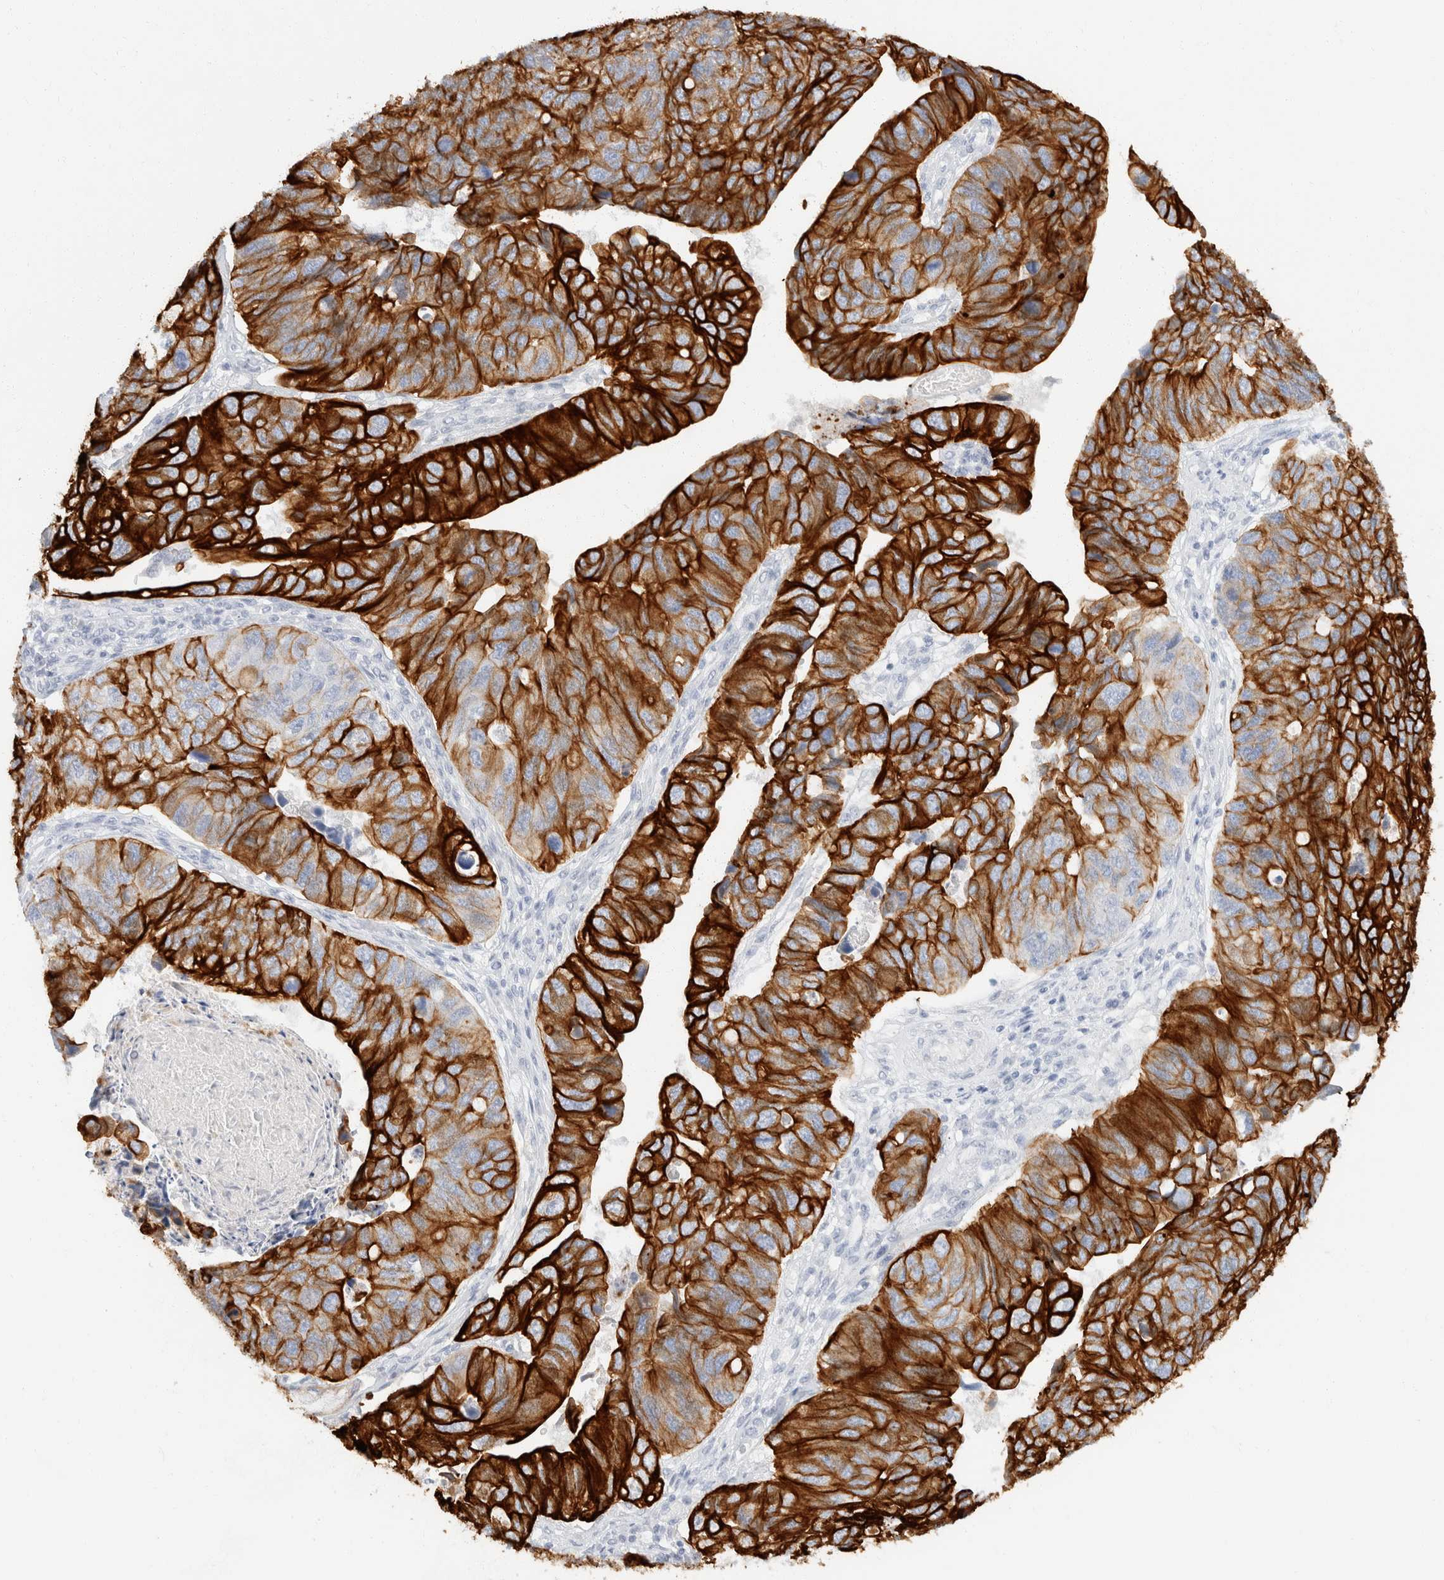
{"staining": {"intensity": "strong", "quantity": ">75%", "location": "cytoplasmic/membranous"}, "tissue": "stomach cancer", "cell_type": "Tumor cells", "image_type": "cancer", "snomed": [{"axis": "morphology", "description": "Adenocarcinoma, NOS"}, {"axis": "topography", "description": "Stomach"}], "caption": "Strong cytoplasmic/membranous expression for a protein is seen in about >75% of tumor cells of adenocarcinoma (stomach) using immunohistochemistry (IHC).", "gene": "KRT20", "patient": {"sex": "male", "age": 59}}